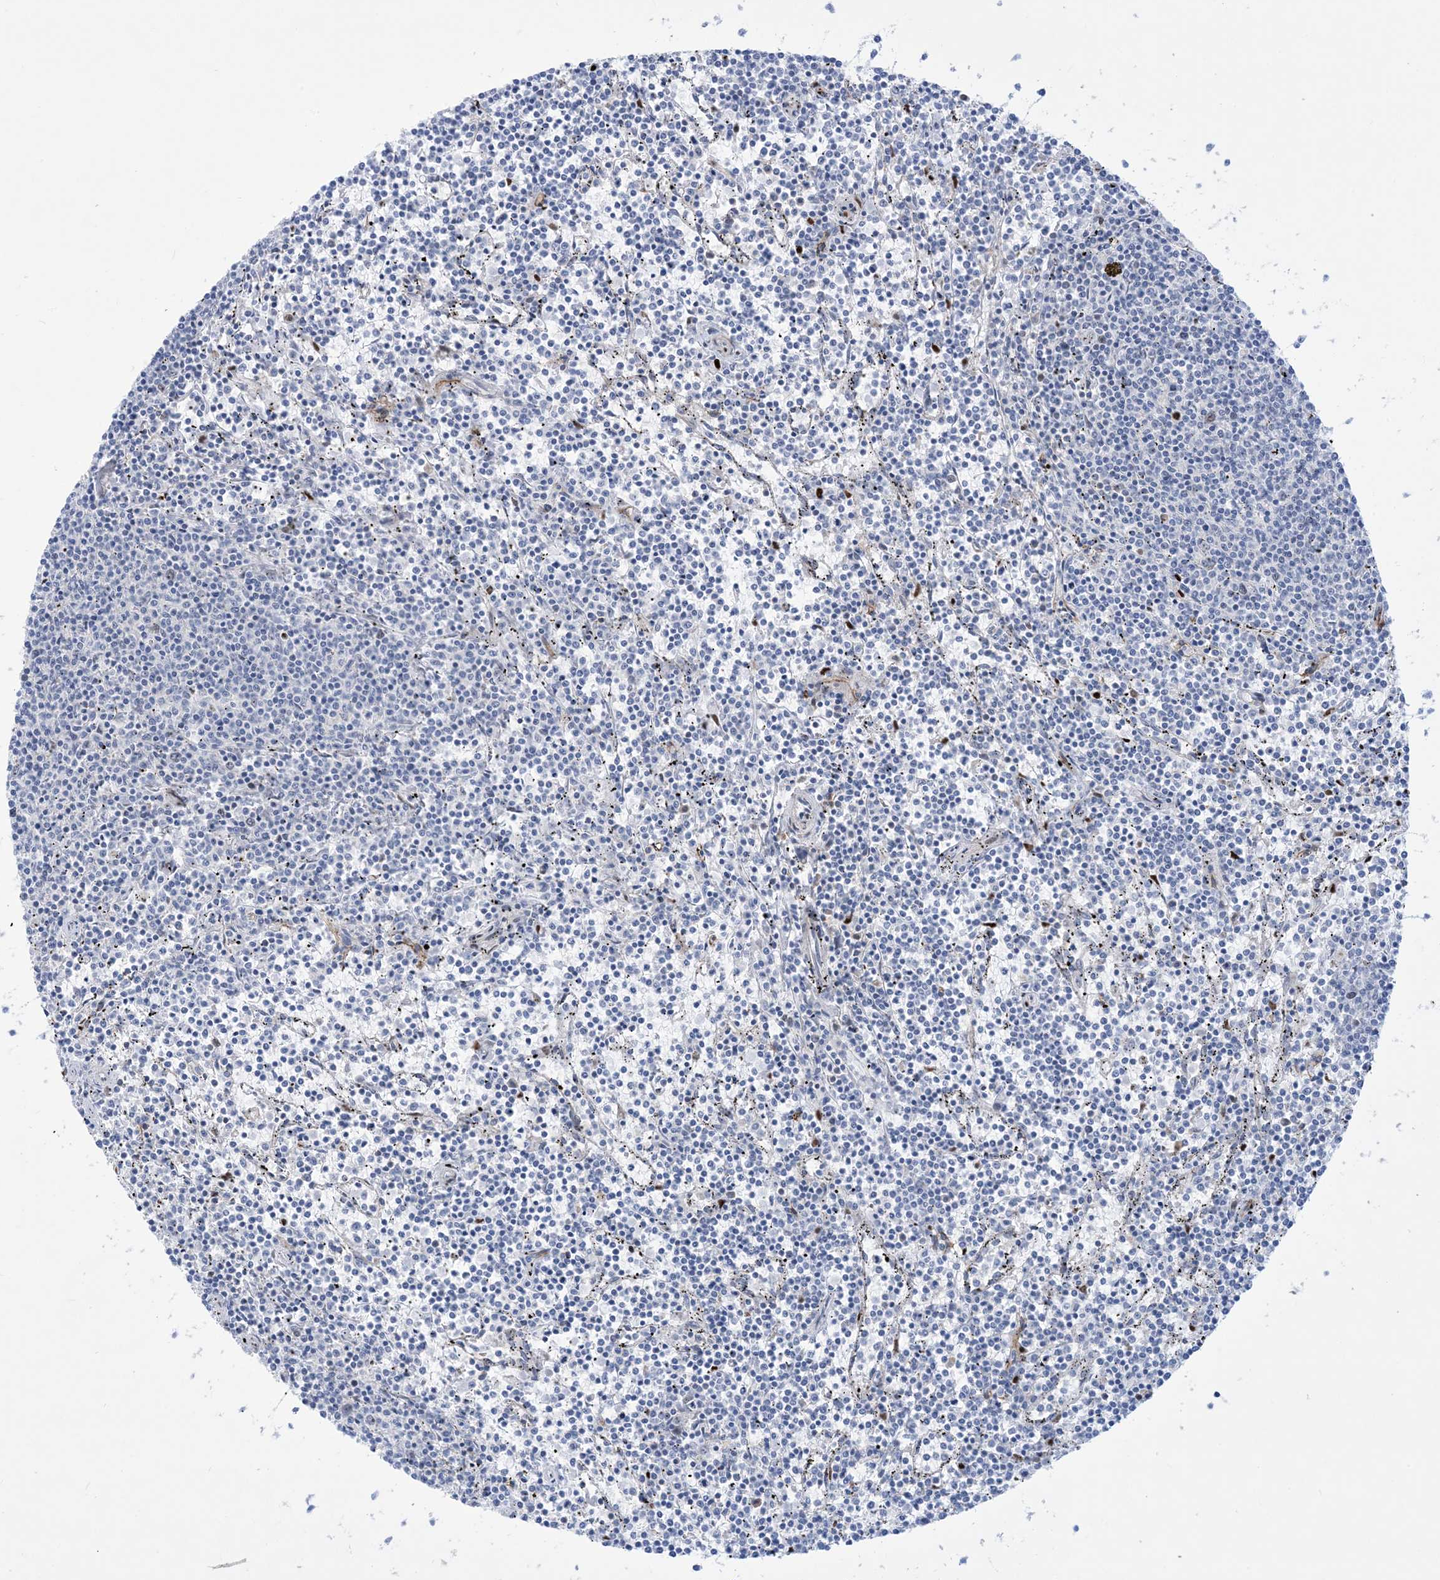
{"staining": {"intensity": "negative", "quantity": "none", "location": "none"}, "tissue": "lymphoma", "cell_type": "Tumor cells", "image_type": "cancer", "snomed": [{"axis": "morphology", "description": "Malignant lymphoma, non-Hodgkin's type, Low grade"}, {"axis": "topography", "description": "Spleen"}], "caption": "High power microscopy image of an IHC histopathology image of lymphoma, revealing no significant expression in tumor cells. Nuclei are stained in blue.", "gene": "MARS2", "patient": {"sex": "female", "age": 50}}